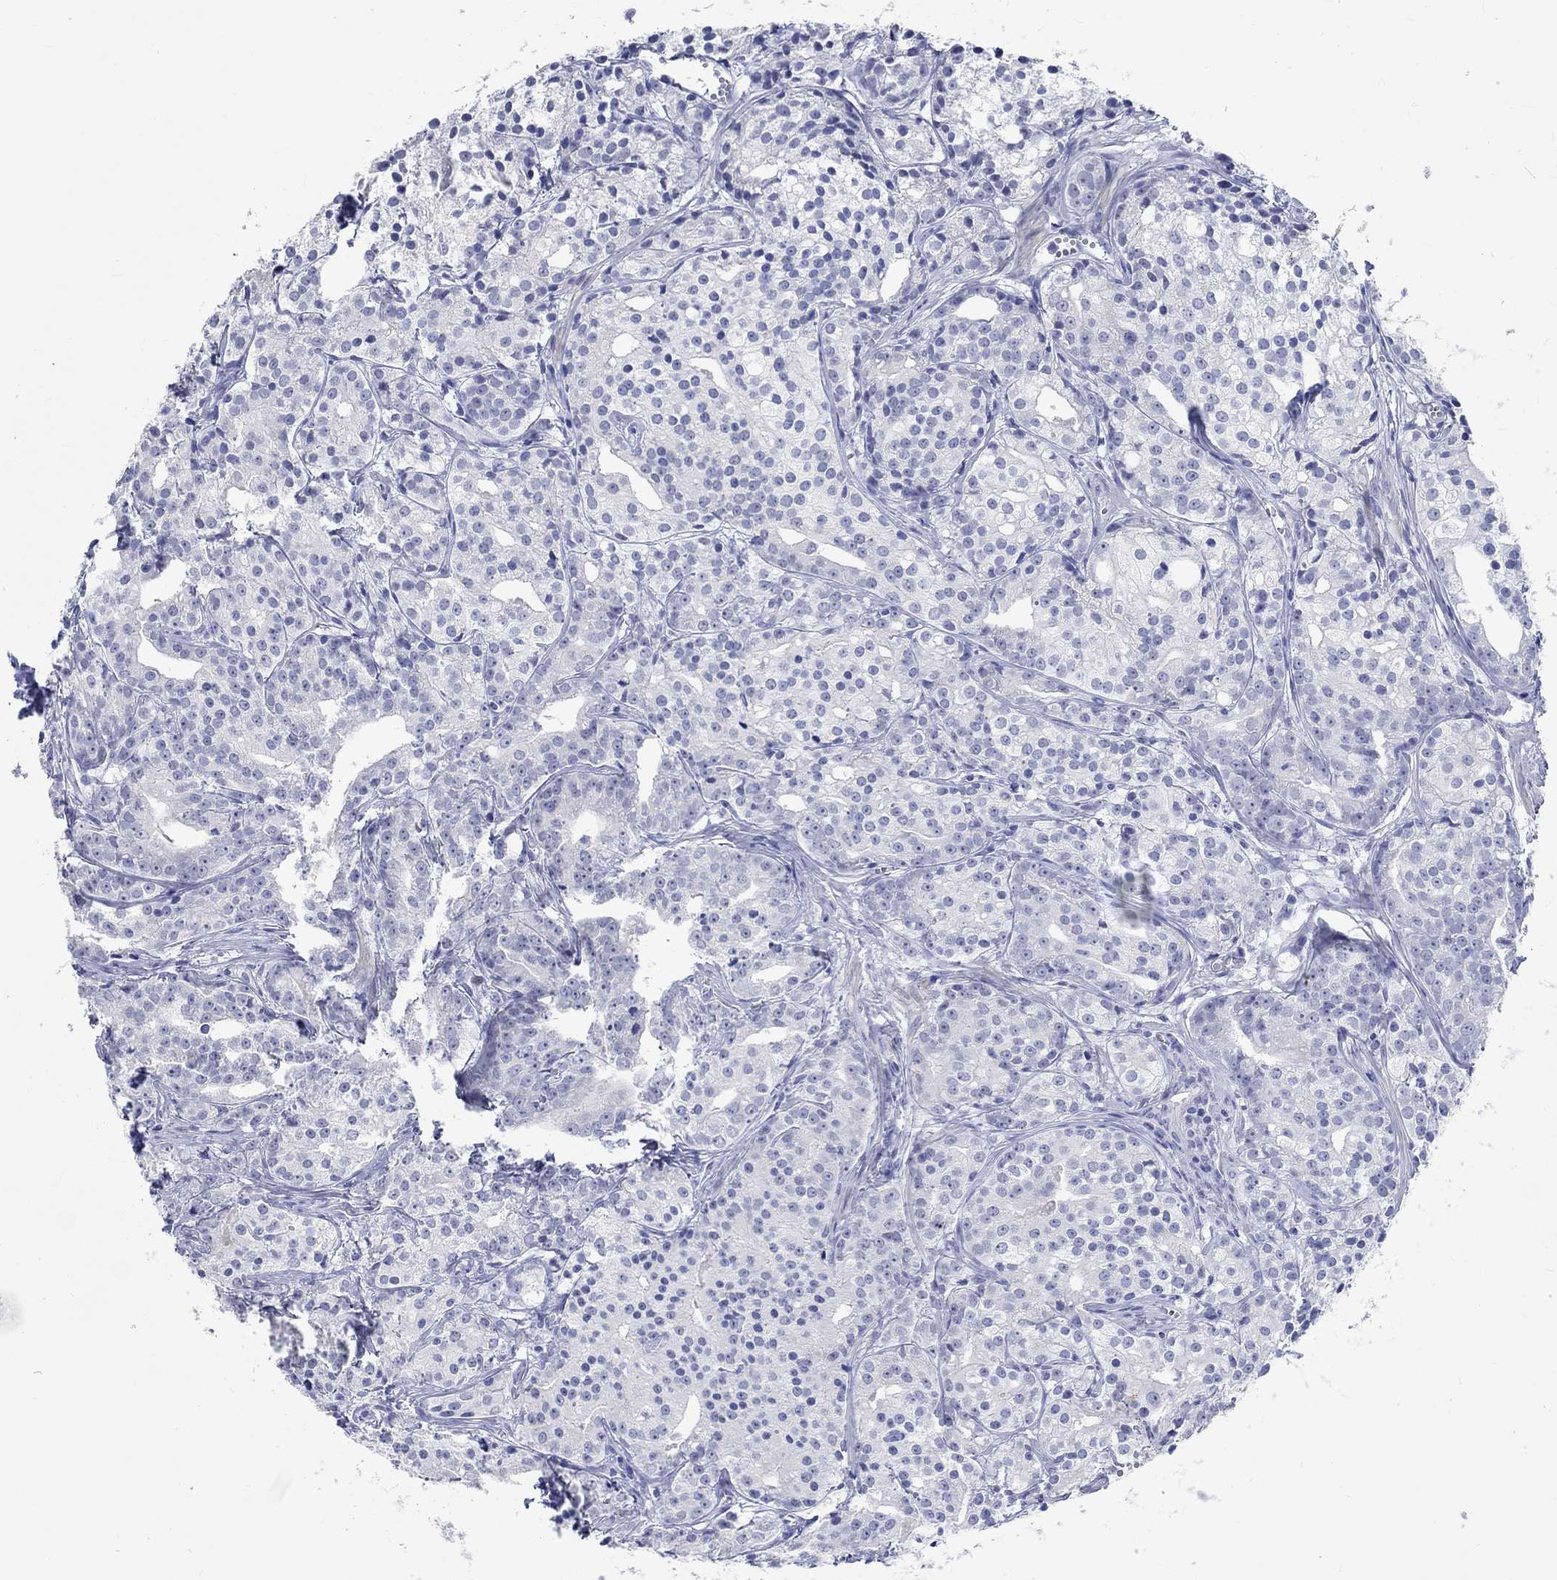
{"staining": {"intensity": "negative", "quantity": "none", "location": "none"}, "tissue": "prostate cancer", "cell_type": "Tumor cells", "image_type": "cancer", "snomed": [{"axis": "morphology", "description": "Adenocarcinoma, Medium grade"}, {"axis": "topography", "description": "Prostate"}], "caption": "There is no significant expression in tumor cells of prostate cancer (adenocarcinoma (medium-grade)).", "gene": "C4orf47", "patient": {"sex": "male", "age": 74}}